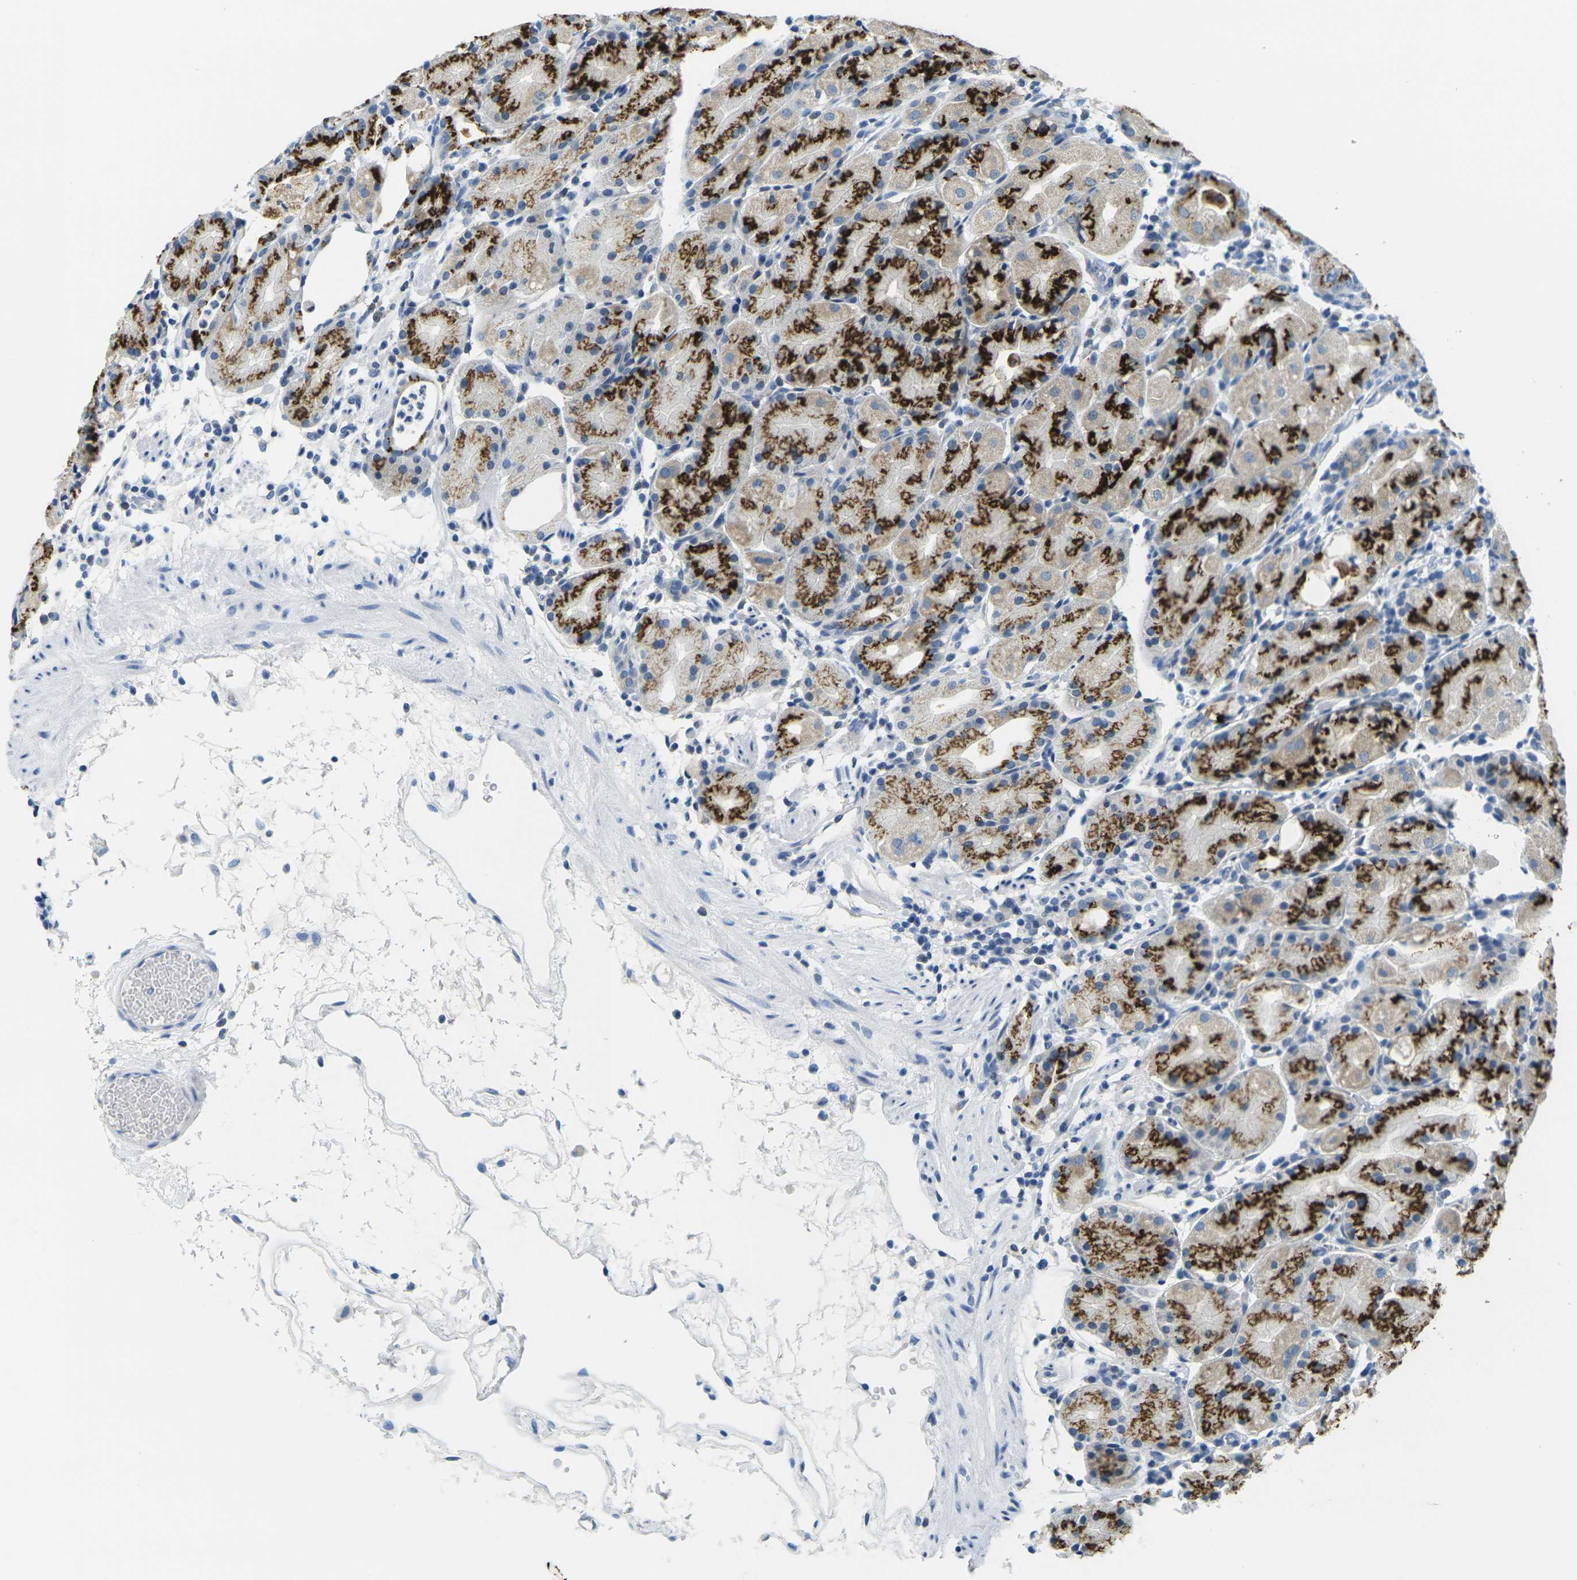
{"staining": {"intensity": "strong", "quantity": "25%-75%", "location": "cytoplasmic/membranous"}, "tissue": "stomach", "cell_type": "Glandular cells", "image_type": "normal", "snomed": [{"axis": "morphology", "description": "Normal tissue, NOS"}, {"axis": "topography", "description": "Stomach"}, {"axis": "topography", "description": "Stomach, lower"}], "caption": "Approximately 25%-75% of glandular cells in normal human stomach display strong cytoplasmic/membranous protein staining as visualized by brown immunohistochemical staining.", "gene": "FAM3D", "patient": {"sex": "female", "age": 75}}